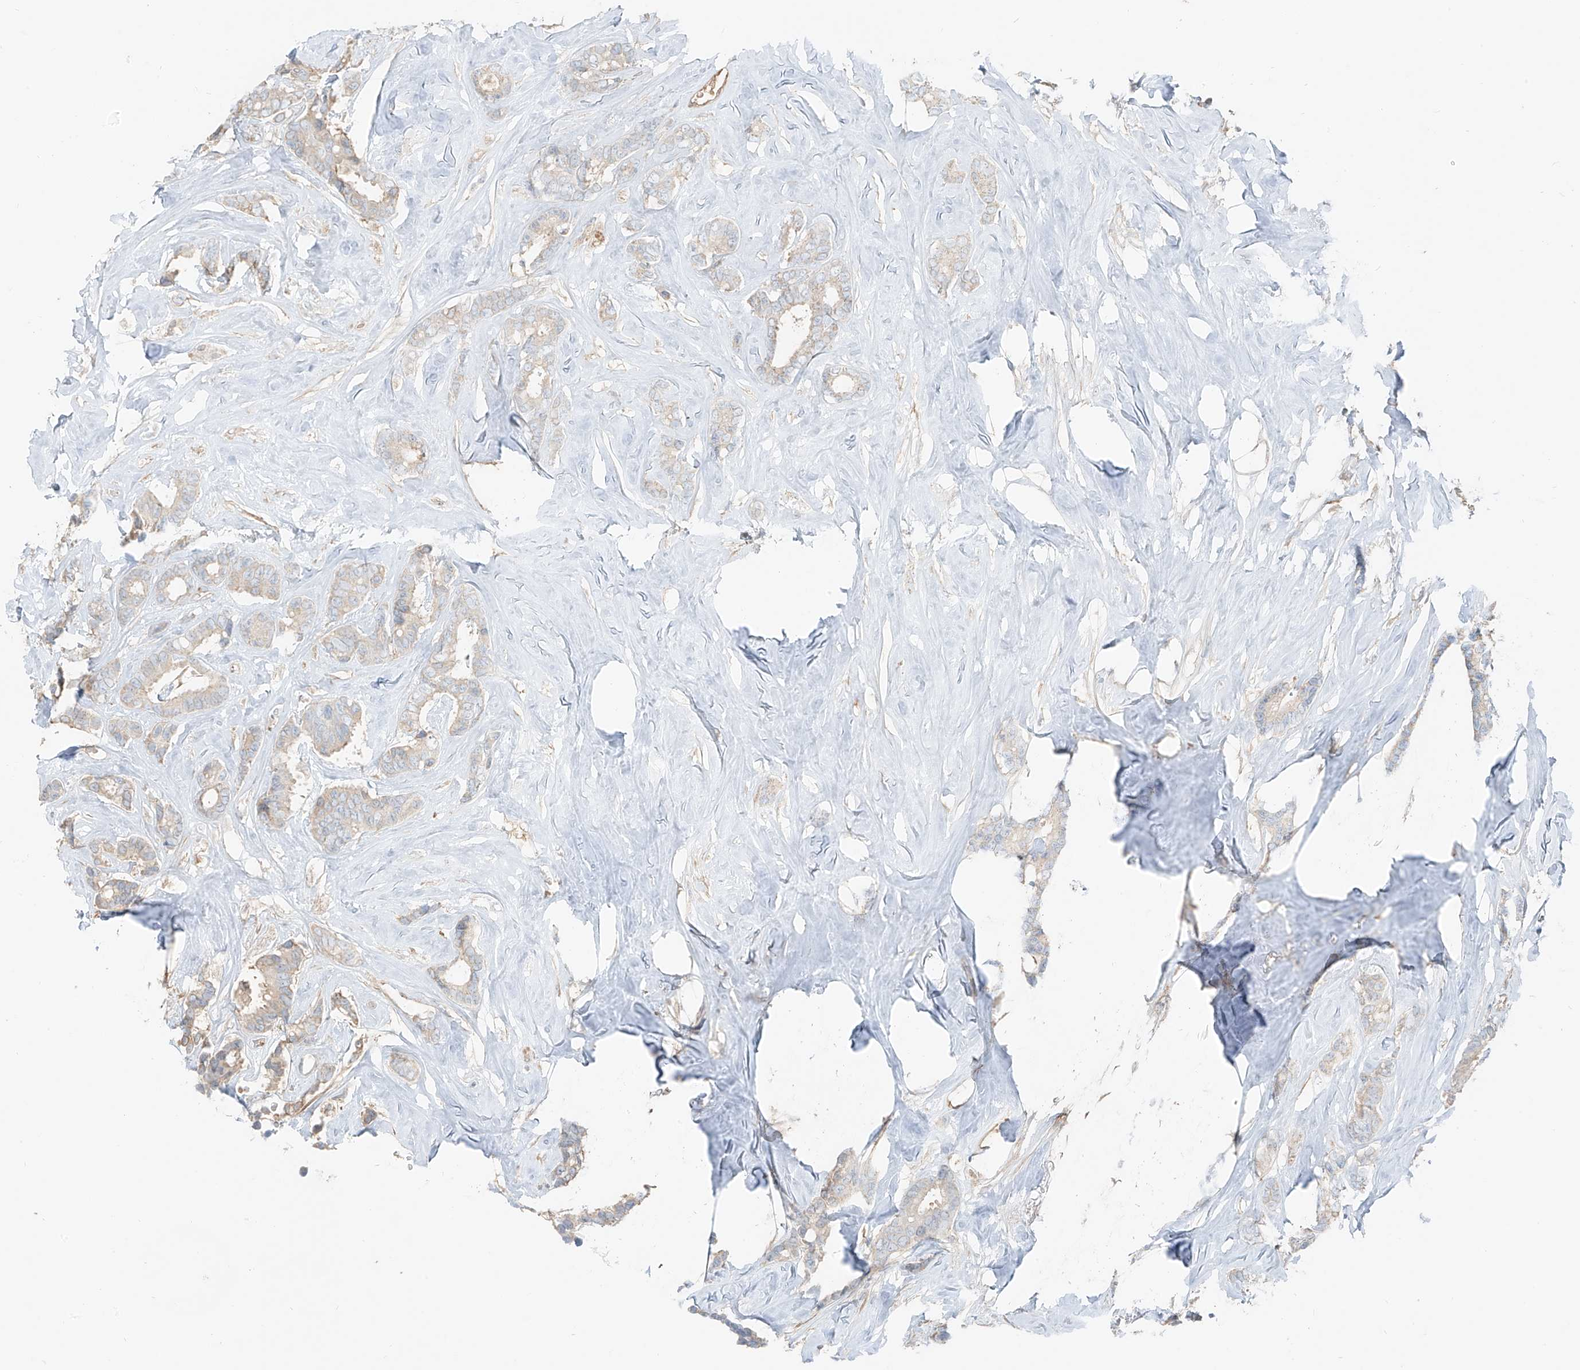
{"staining": {"intensity": "weak", "quantity": "<25%", "location": "cytoplasmic/membranous"}, "tissue": "breast cancer", "cell_type": "Tumor cells", "image_type": "cancer", "snomed": [{"axis": "morphology", "description": "Duct carcinoma"}, {"axis": "topography", "description": "Breast"}], "caption": "There is no significant expression in tumor cells of breast infiltrating ductal carcinoma.", "gene": "FSTL1", "patient": {"sex": "female", "age": 40}}